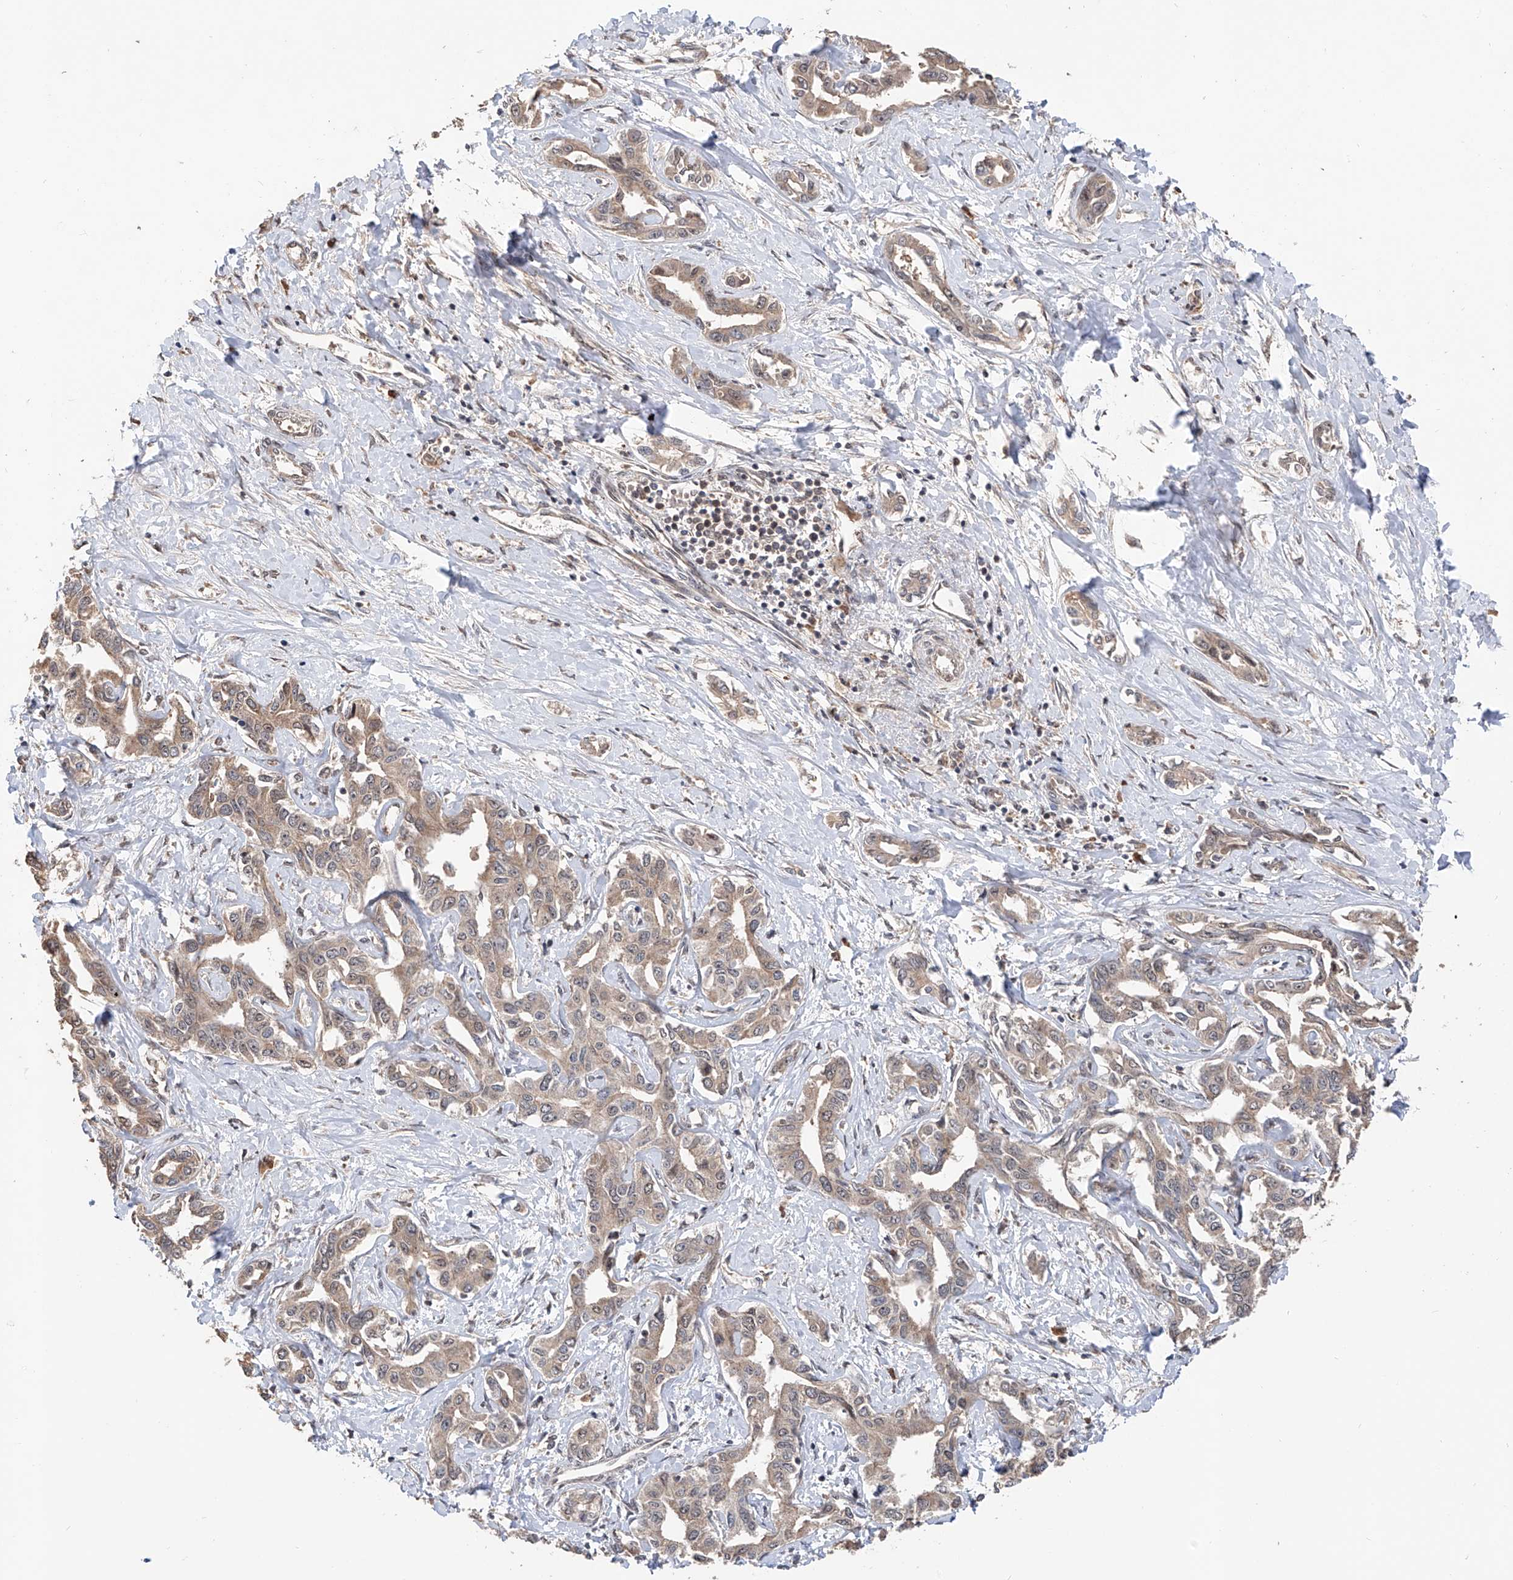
{"staining": {"intensity": "weak", "quantity": ">75%", "location": "cytoplasmic/membranous"}, "tissue": "liver cancer", "cell_type": "Tumor cells", "image_type": "cancer", "snomed": [{"axis": "morphology", "description": "Cholangiocarcinoma"}, {"axis": "topography", "description": "Liver"}], "caption": "The histopathology image shows immunohistochemical staining of cholangiocarcinoma (liver). There is weak cytoplasmic/membranous expression is appreciated in about >75% of tumor cells.", "gene": "FAM135A", "patient": {"sex": "male", "age": 59}}